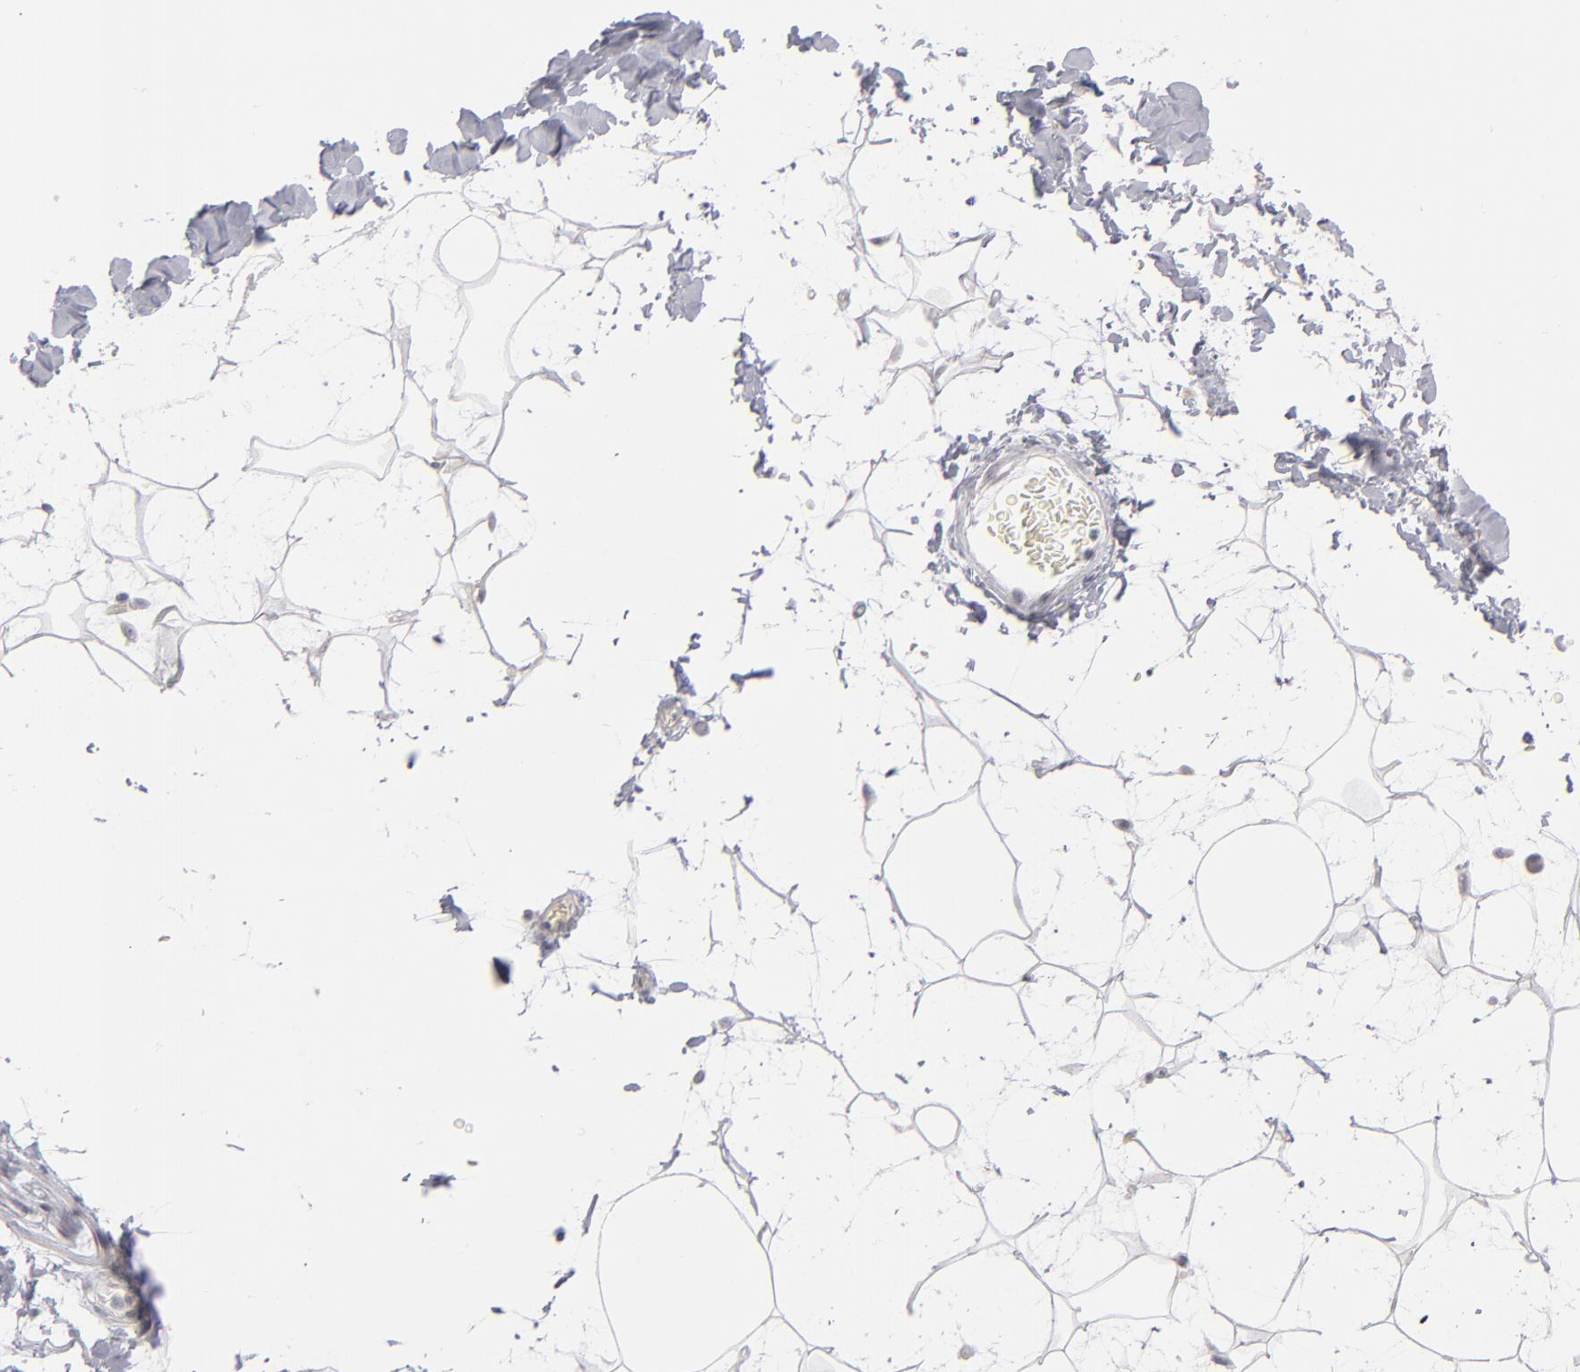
{"staining": {"intensity": "negative", "quantity": "none", "location": "none"}, "tissue": "adipose tissue", "cell_type": "Adipocytes", "image_type": "normal", "snomed": [{"axis": "morphology", "description": "Normal tissue, NOS"}, {"axis": "topography", "description": "Soft tissue"}], "caption": "The histopathology image displays no significant staining in adipocytes of adipose tissue.", "gene": "KIAA1210", "patient": {"sex": "male", "age": 72}}